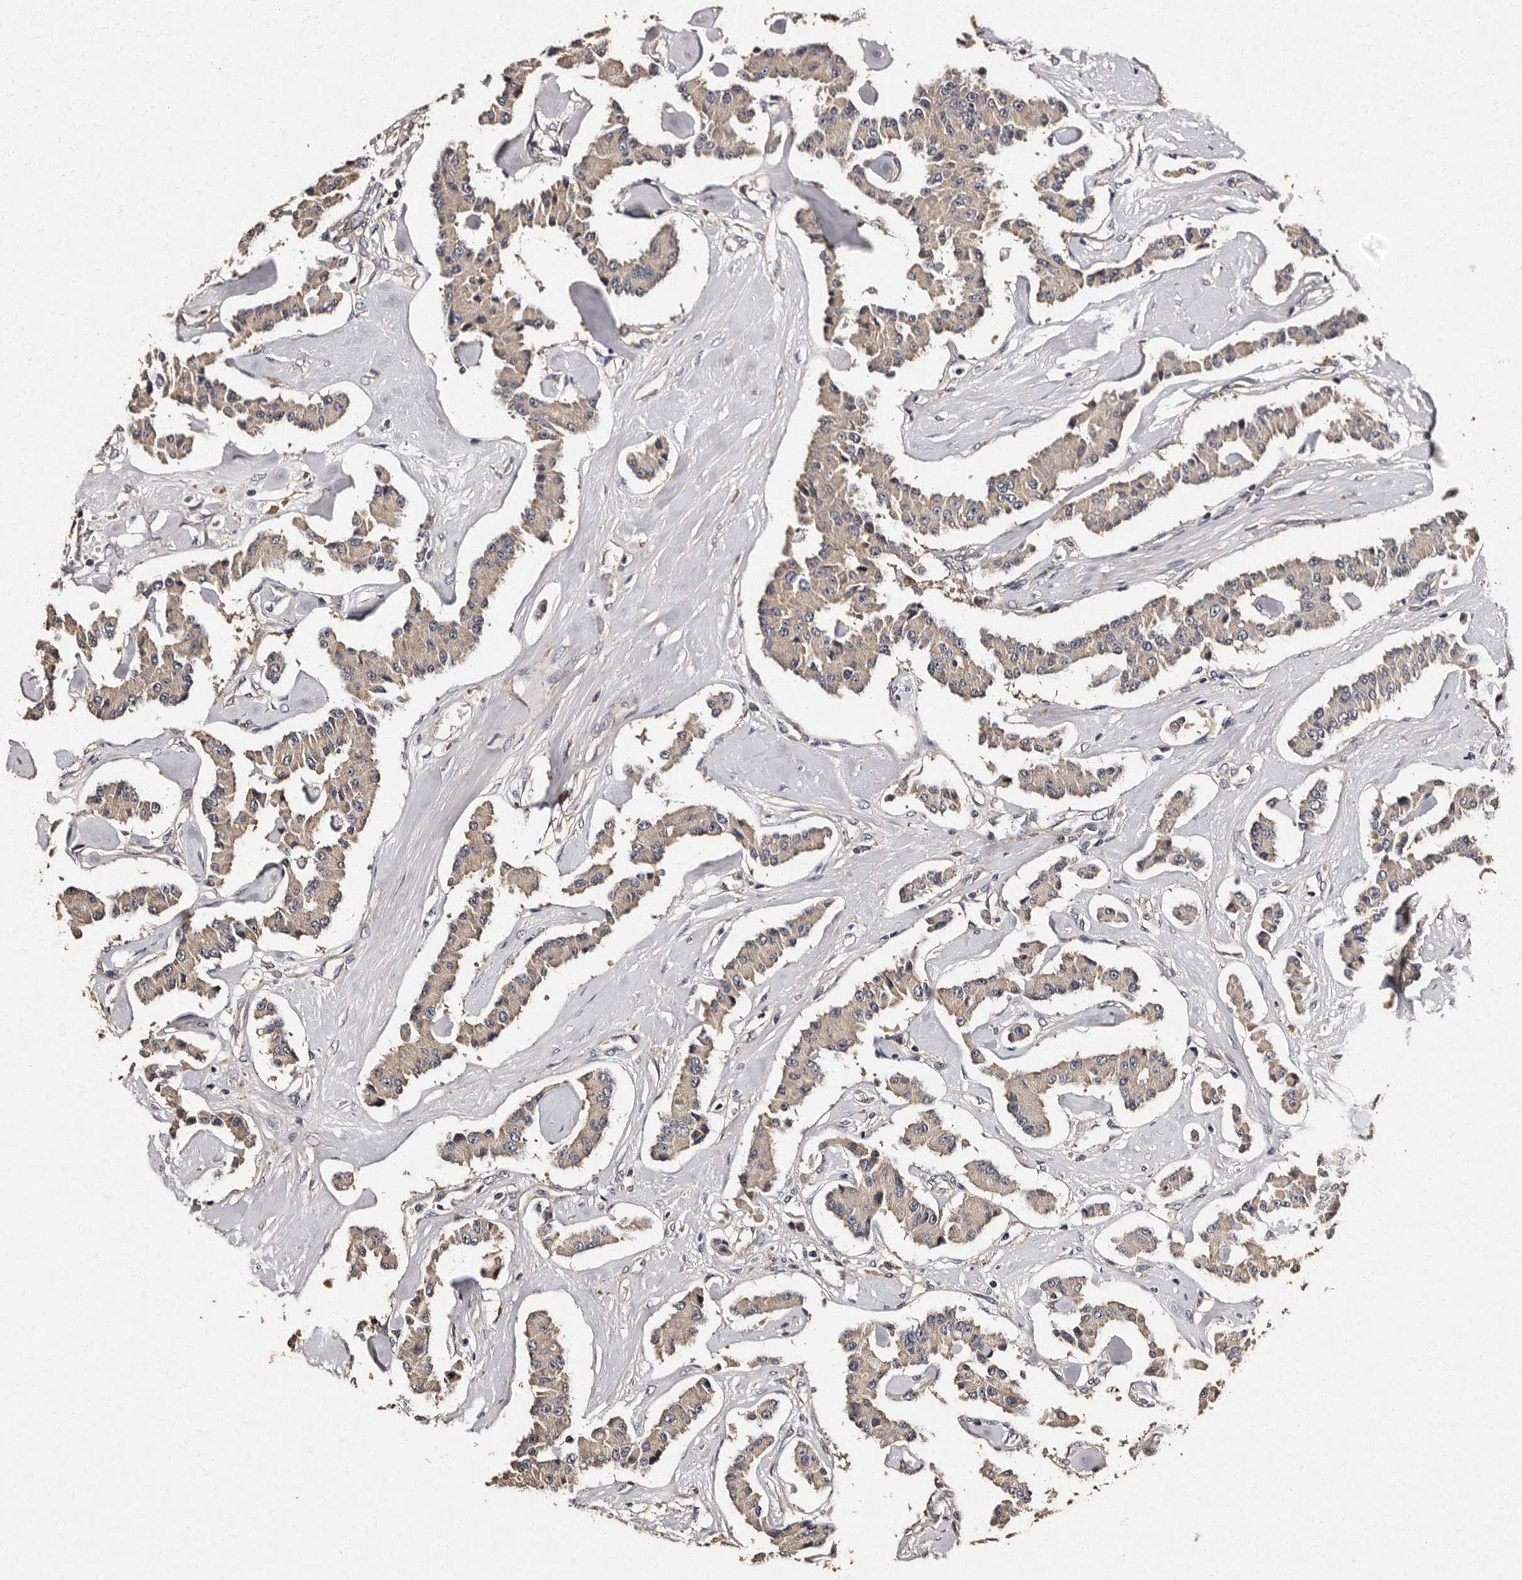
{"staining": {"intensity": "weak", "quantity": "<25%", "location": "cytoplasmic/membranous"}, "tissue": "carcinoid", "cell_type": "Tumor cells", "image_type": "cancer", "snomed": [{"axis": "morphology", "description": "Carcinoid, malignant, NOS"}, {"axis": "topography", "description": "Pancreas"}], "caption": "High magnification brightfield microscopy of carcinoid stained with DAB (brown) and counterstained with hematoxylin (blue): tumor cells show no significant positivity. (Stains: DAB immunohistochemistry with hematoxylin counter stain, Microscopy: brightfield microscopy at high magnification).", "gene": "ADCK5", "patient": {"sex": "male", "age": 41}}